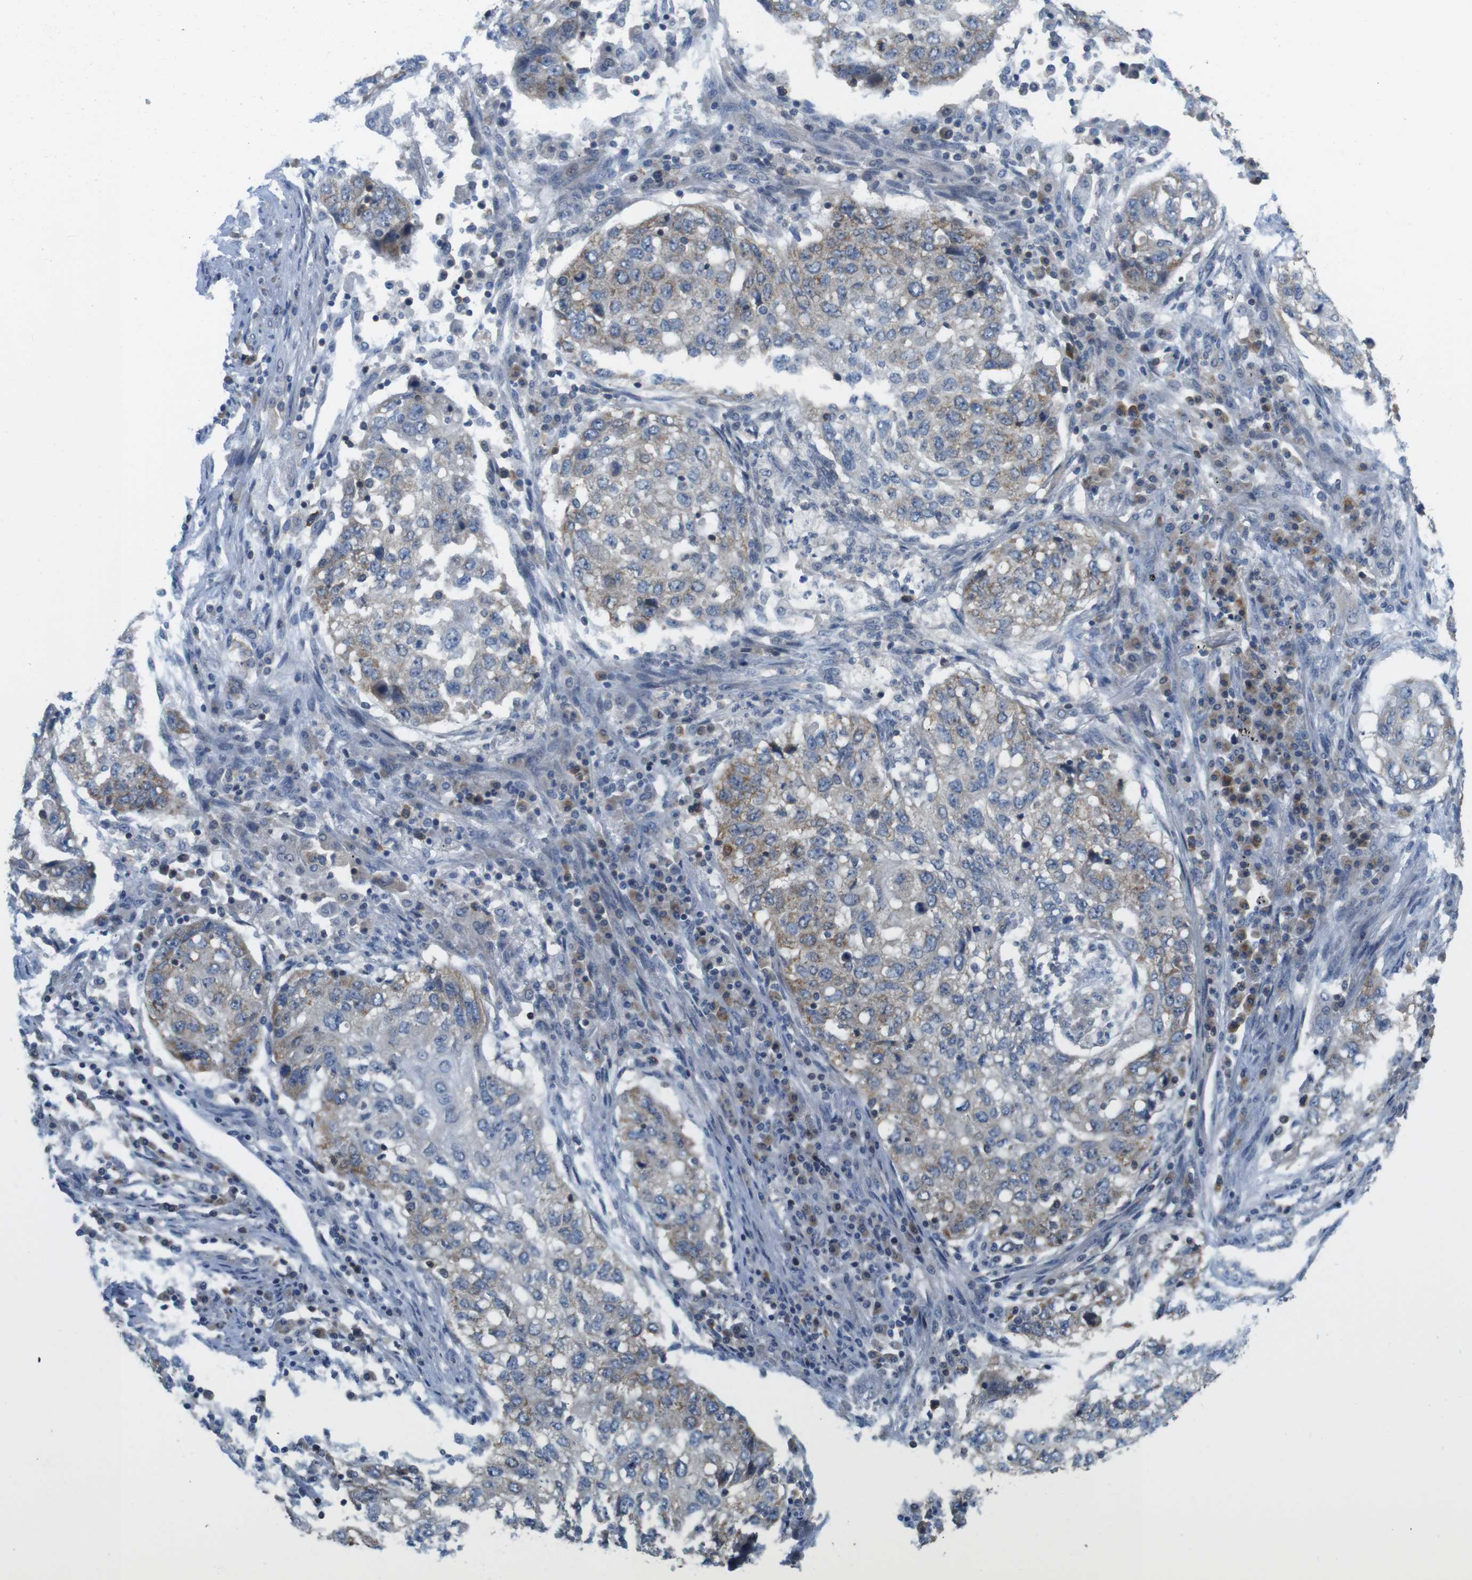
{"staining": {"intensity": "moderate", "quantity": "25%-75%", "location": "cytoplasmic/membranous"}, "tissue": "lung cancer", "cell_type": "Tumor cells", "image_type": "cancer", "snomed": [{"axis": "morphology", "description": "Squamous cell carcinoma, NOS"}, {"axis": "topography", "description": "Lung"}], "caption": "A medium amount of moderate cytoplasmic/membranous positivity is identified in about 25%-75% of tumor cells in squamous cell carcinoma (lung) tissue. (IHC, brightfield microscopy, high magnification).", "gene": "MTHFD1", "patient": {"sex": "female", "age": 63}}